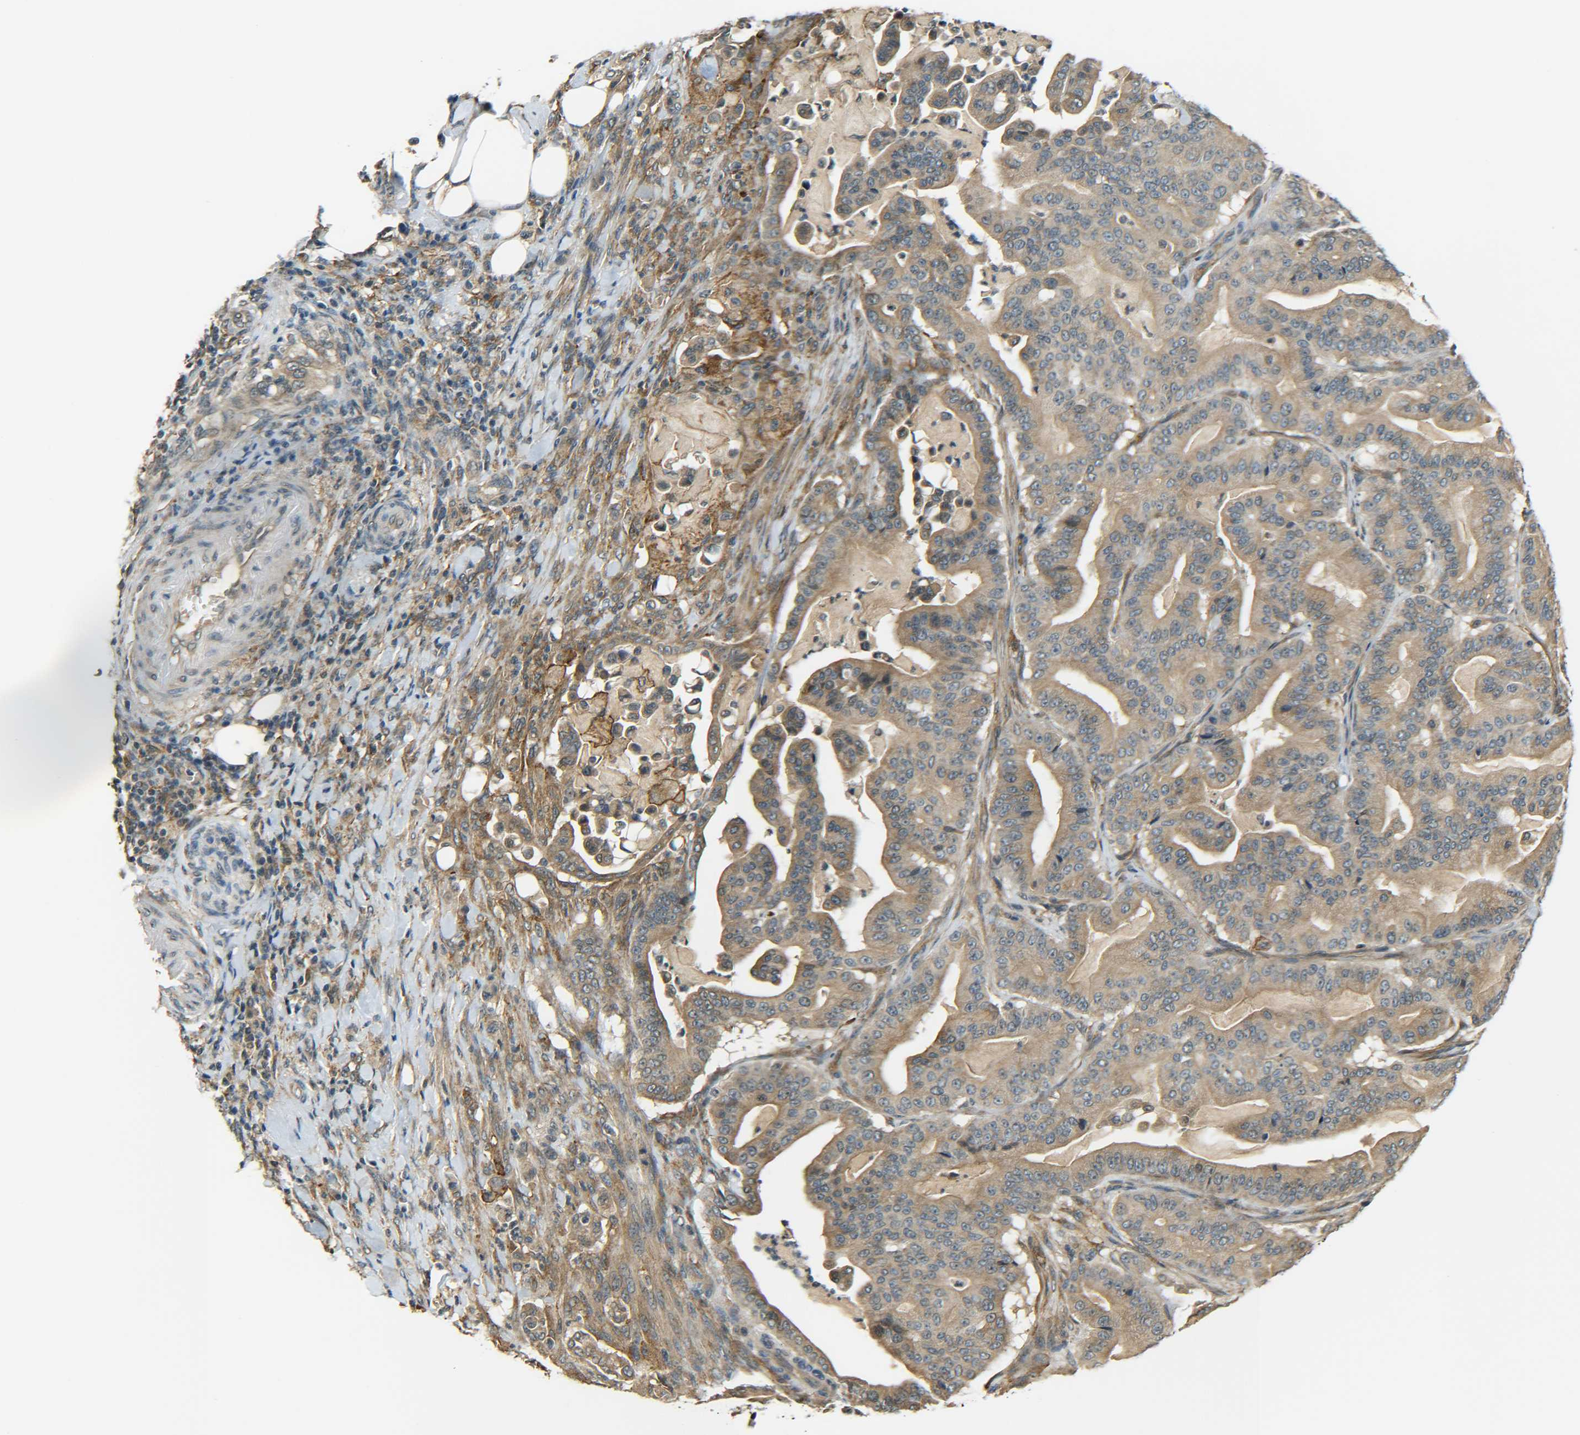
{"staining": {"intensity": "moderate", "quantity": ">75%", "location": "cytoplasmic/membranous"}, "tissue": "pancreatic cancer", "cell_type": "Tumor cells", "image_type": "cancer", "snomed": [{"axis": "morphology", "description": "Adenocarcinoma, NOS"}, {"axis": "topography", "description": "Pancreas"}], "caption": "This histopathology image shows immunohistochemistry (IHC) staining of human adenocarcinoma (pancreatic), with medium moderate cytoplasmic/membranous expression in approximately >75% of tumor cells.", "gene": "DAB2", "patient": {"sex": "male", "age": 63}}